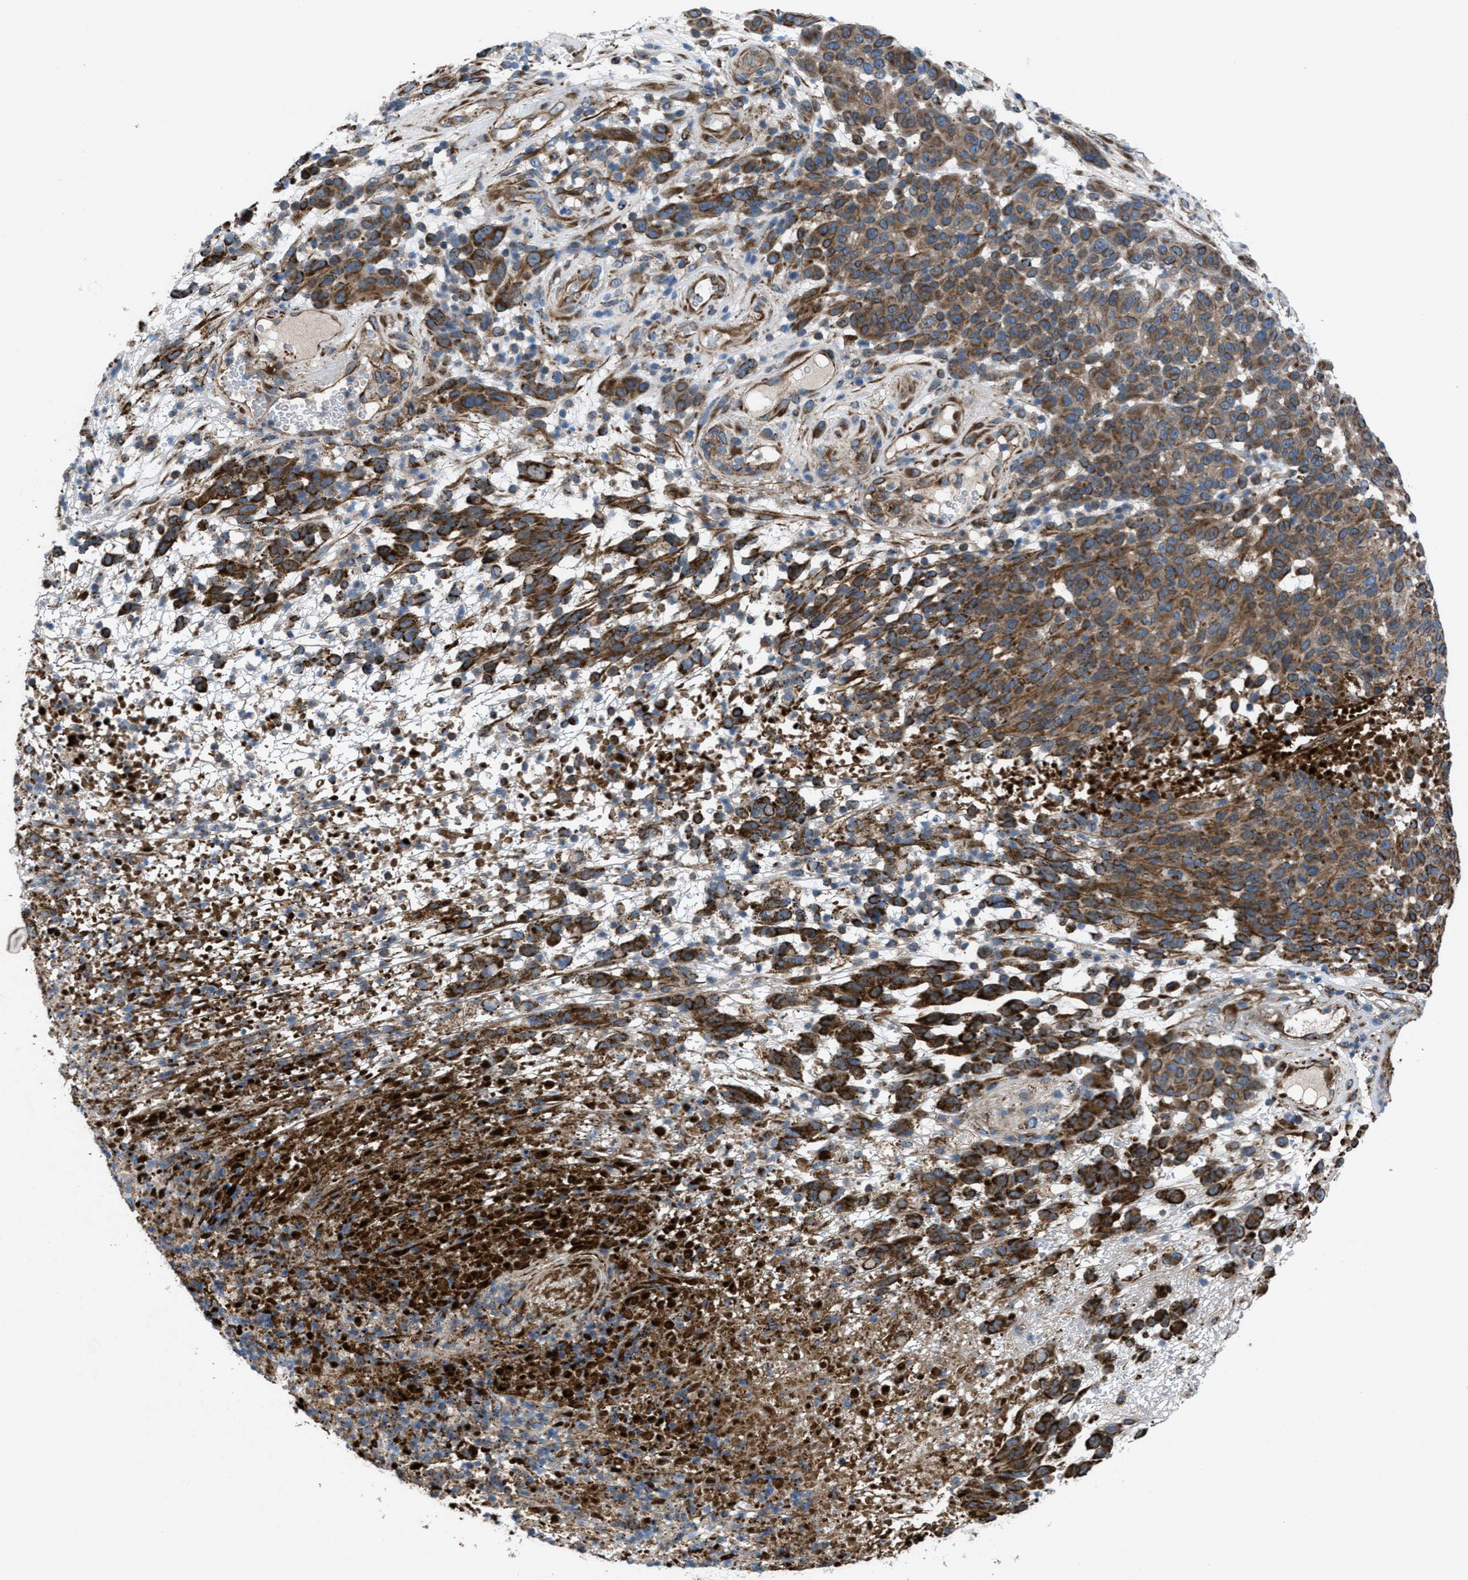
{"staining": {"intensity": "moderate", "quantity": ">75%", "location": "cytoplasmic/membranous"}, "tissue": "melanoma", "cell_type": "Tumor cells", "image_type": "cancer", "snomed": [{"axis": "morphology", "description": "Malignant melanoma, NOS"}, {"axis": "topography", "description": "Skin"}], "caption": "Moderate cytoplasmic/membranous staining for a protein is identified in approximately >75% of tumor cells of melanoma using immunohistochemistry.", "gene": "SLC6A9", "patient": {"sex": "male", "age": 59}}